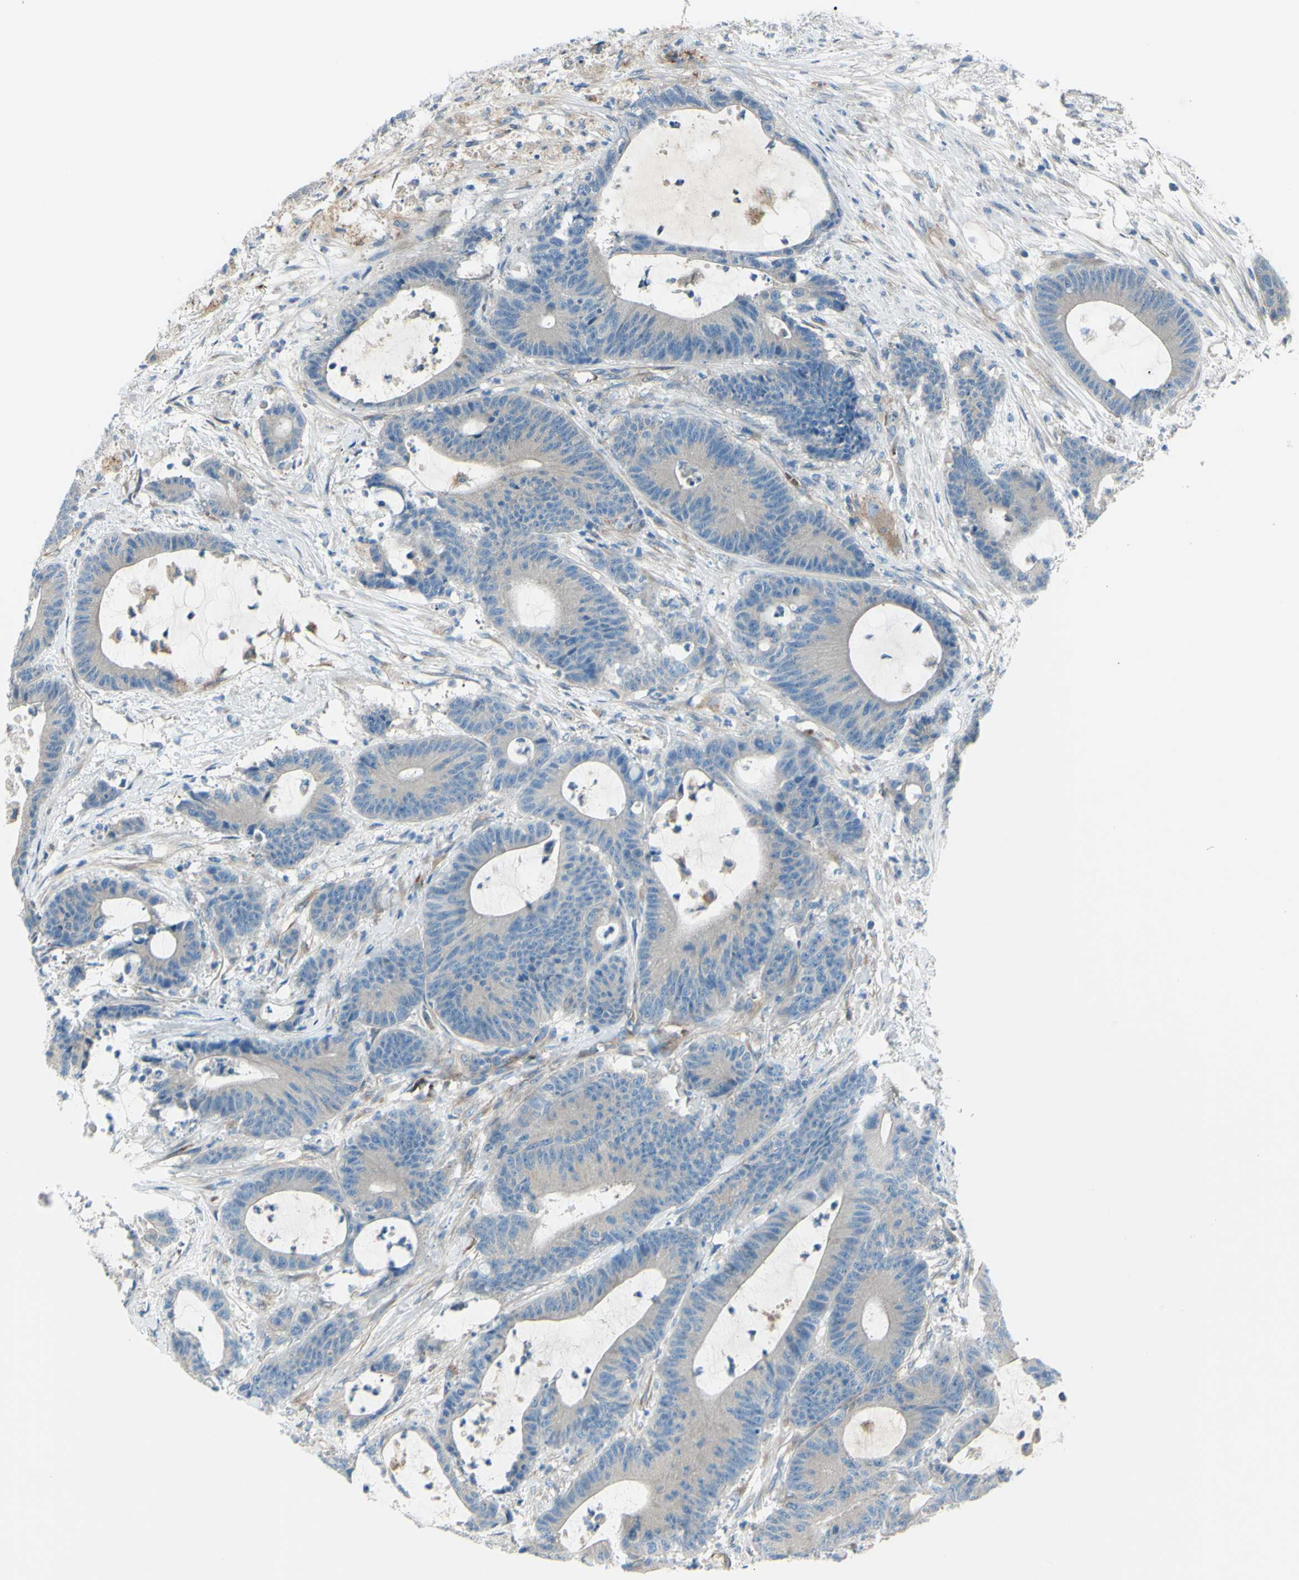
{"staining": {"intensity": "weak", "quantity": "<25%", "location": "cytoplasmic/membranous"}, "tissue": "colorectal cancer", "cell_type": "Tumor cells", "image_type": "cancer", "snomed": [{"axis": "morphology", "description": "Adenocarcinoma, NOS"}, {"axis": "topography", "description": "Colon"}], "caption": "Image shows no protein positivity in tumor cells of colorectal cancer tissue.", "gene": "PCDHGA2", "patient": {"sex": "female", "age": 84}}